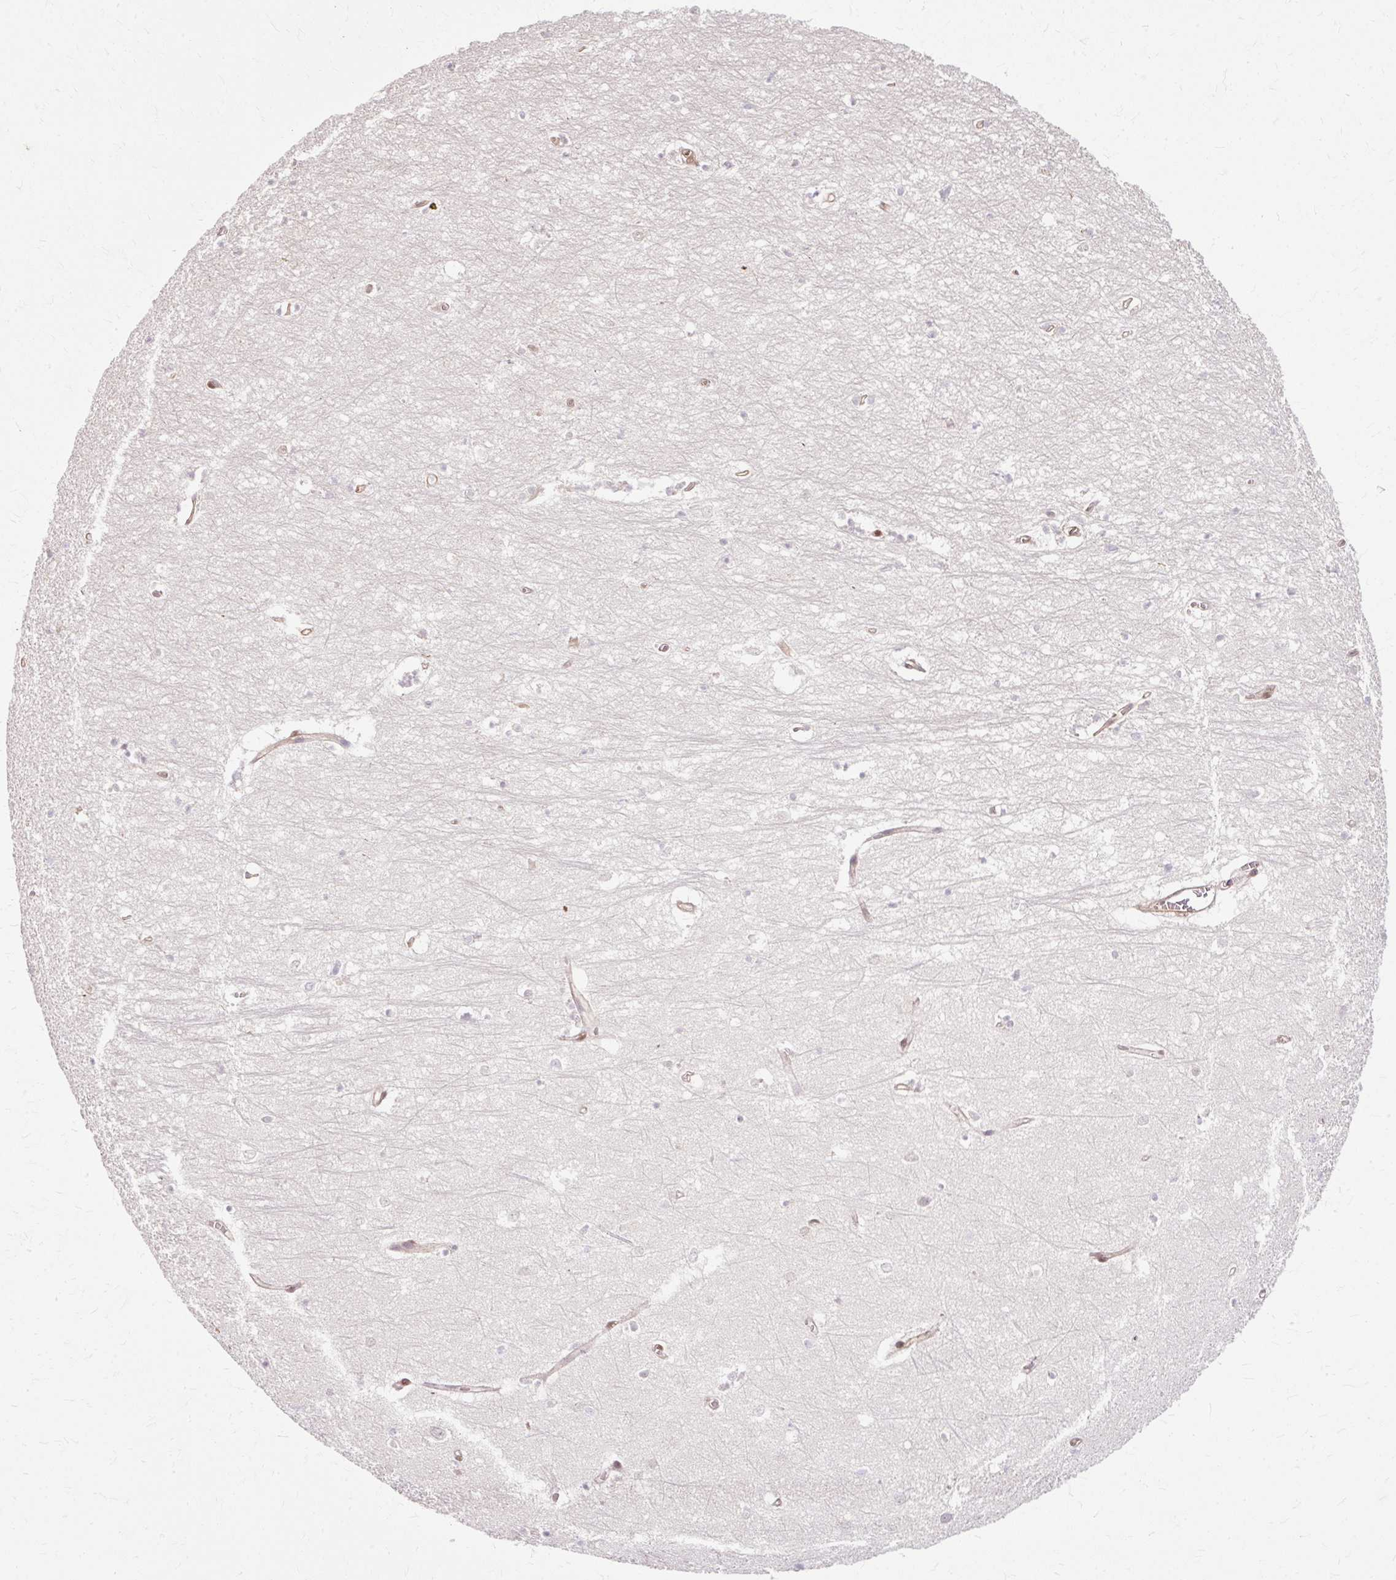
{"staining": {"intensity": "negative", "quantity": "none", "location": "none"}, "tissue": "hippocampus", "cell_type": "Glial cells", "image_type": "normal", "snomed": [{"axis": "morphology", "description": "Normal tissue, NOS"}, {"axis": "topography", "description": "Hippocampus"}], "caption": "The image shows no significant positivity in glial cells of hippocampus. (DAB IHC with hematoxylin counter stain).", "gene": "CNN3", "patient": {"sex": "female", "age": 64}}